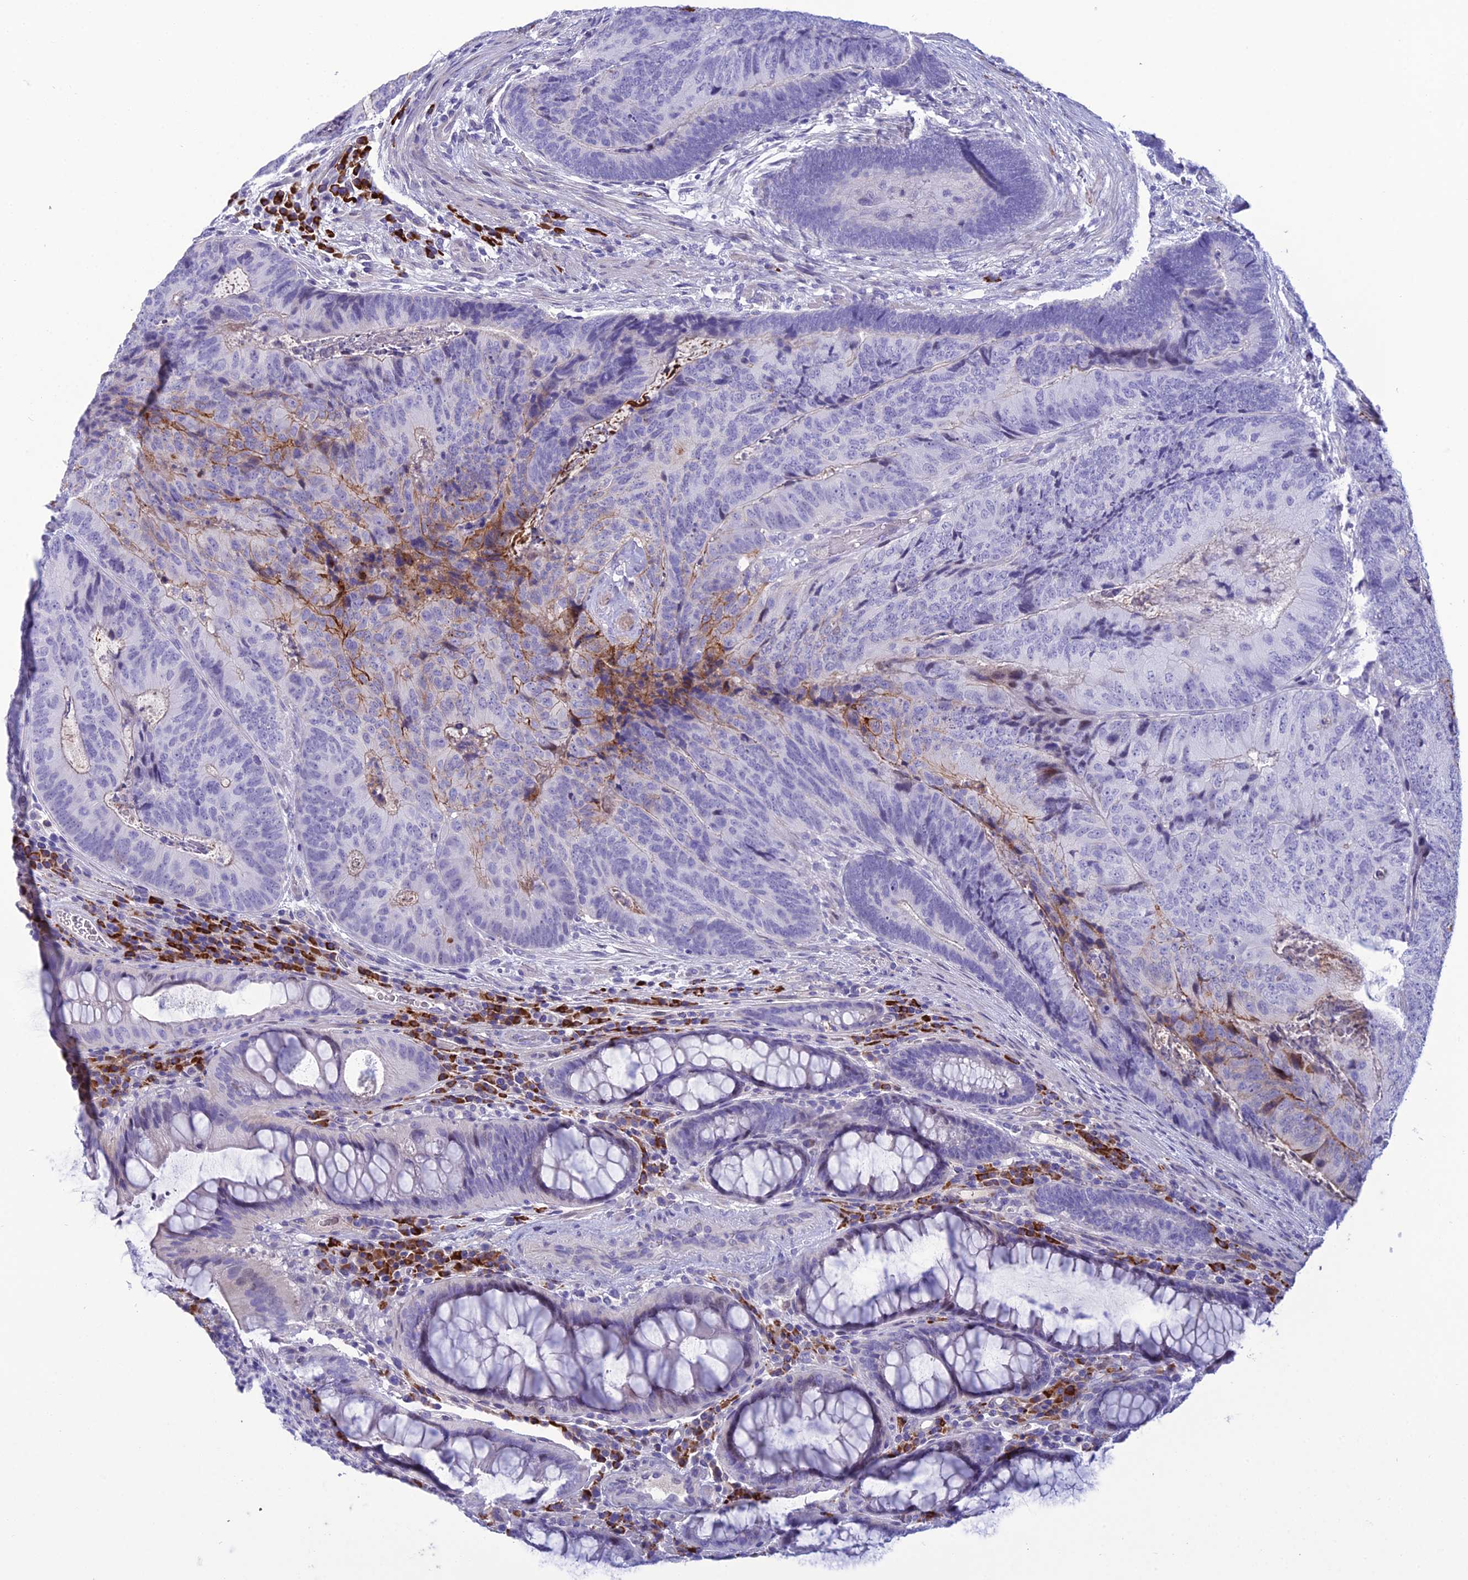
{"staining": {"intensity": "negative", "quantity": "none", "location": "none"}, "tissue": "colorectal cancer", "cell_type": "Tumor cells", "image_type": "cancer", "snomed": [{"axis": "morphology", "description": "Adenocarcinoma, NOS"}, {"axis": "topography", "description": "Colon"}], "caption": "Tumor cells are negative for brown protein staining in colorectal cancer.", "gene": "CRB2", "patient": {"sex": "female", "age": 67}}